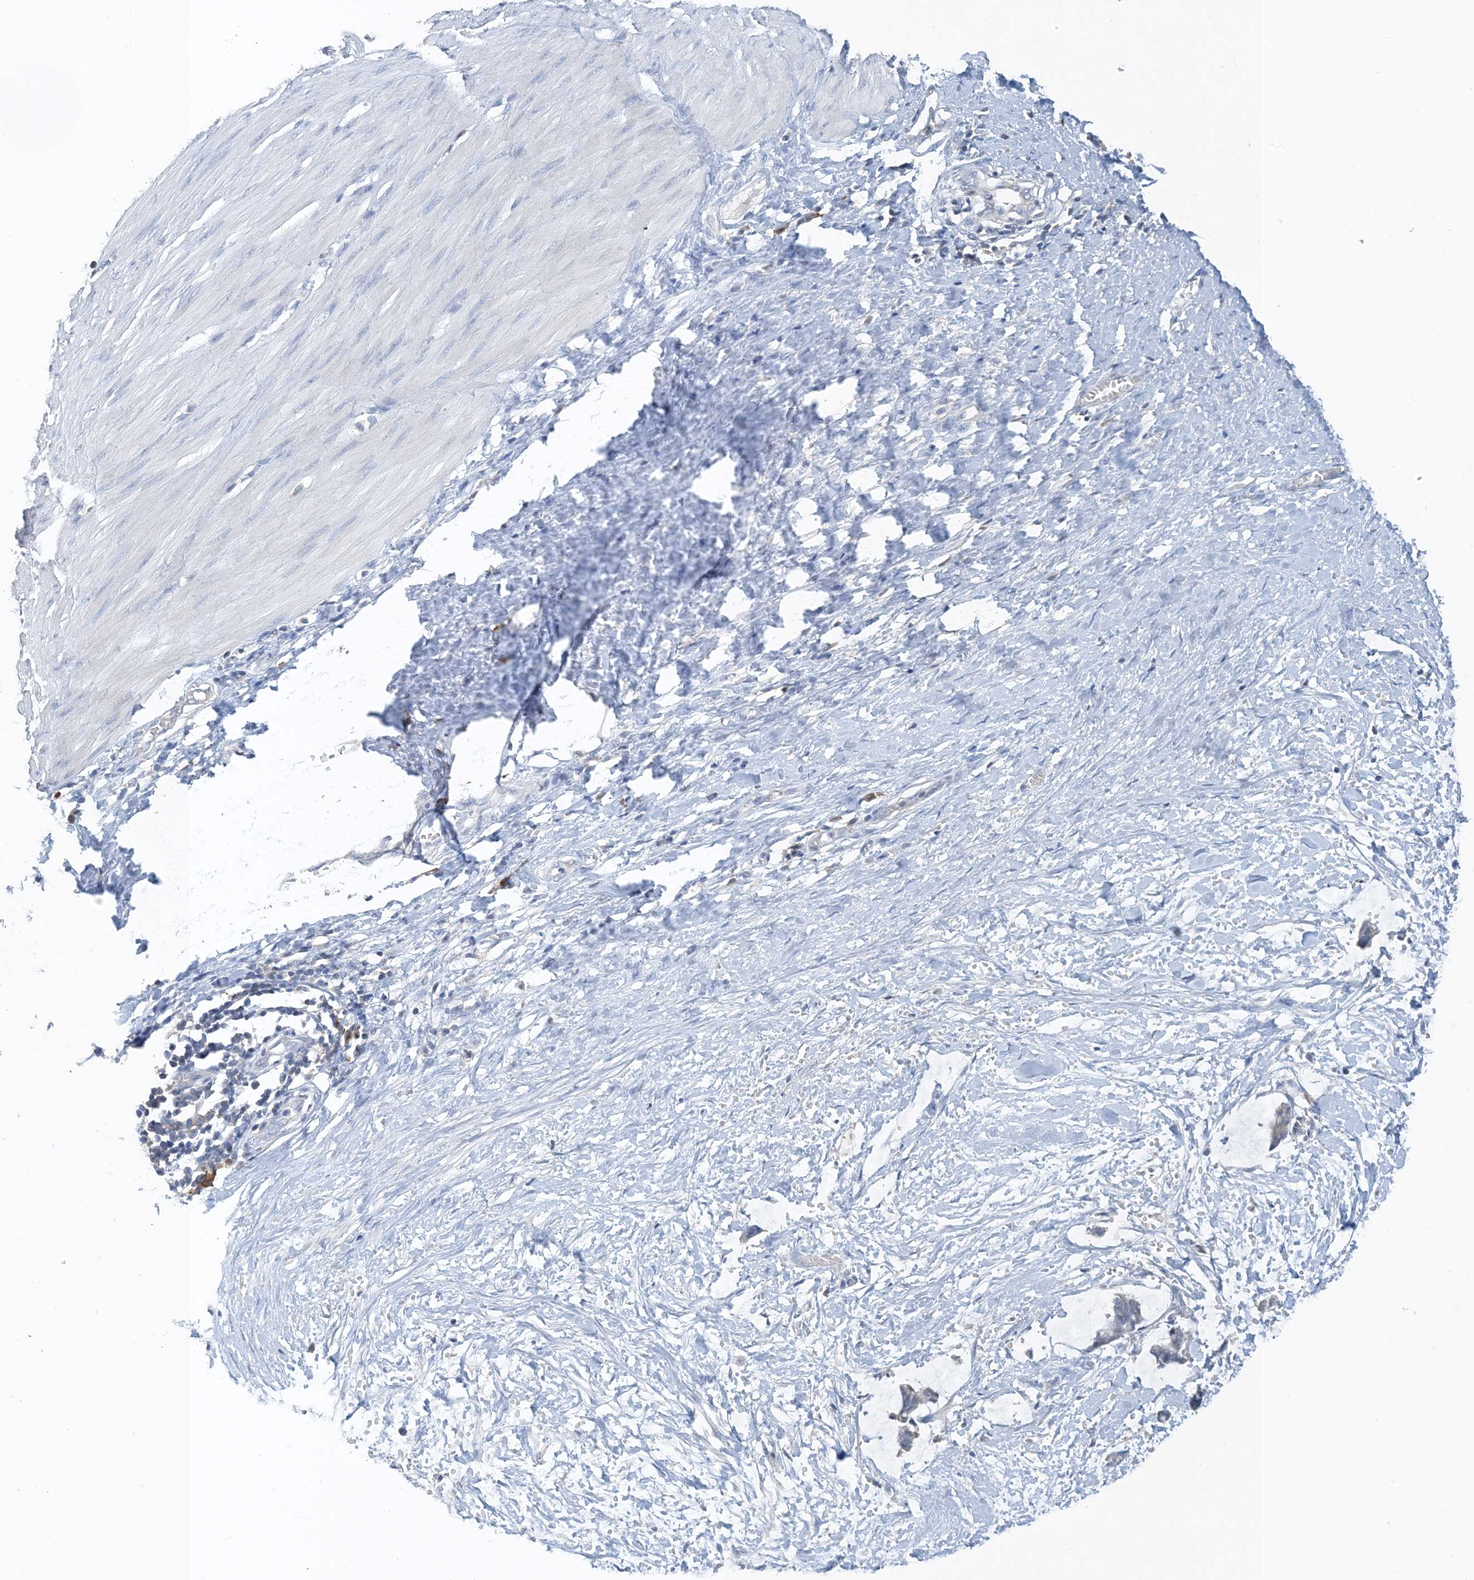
{"staining": {"intensity": "negative", "quantity": "none", "location": "none"}, "tissue": "smooth muscle", "cell_type": "Smooth muscle cells", "image_type": "normal", "snomed": [{"axis": "morphology", "description": "Normal tissue, NOS"}, {"axis": "morphology", "description": "Adenocarcinoma, NOS"}, {"axis": "topography", "description": "Colon"}, {"axis": "topography", "description": "Peripheral nerve tissue"}], "caption": "The photomicrograph reveals no significant staining in smooth muscle cells of smooth muscle. (DAB (3,3'-diaminobenzidine) immunohistochemistry (IHC), high magnification).", "gene": "CTRL", "patient": {"sex": "male", "age": 14}}